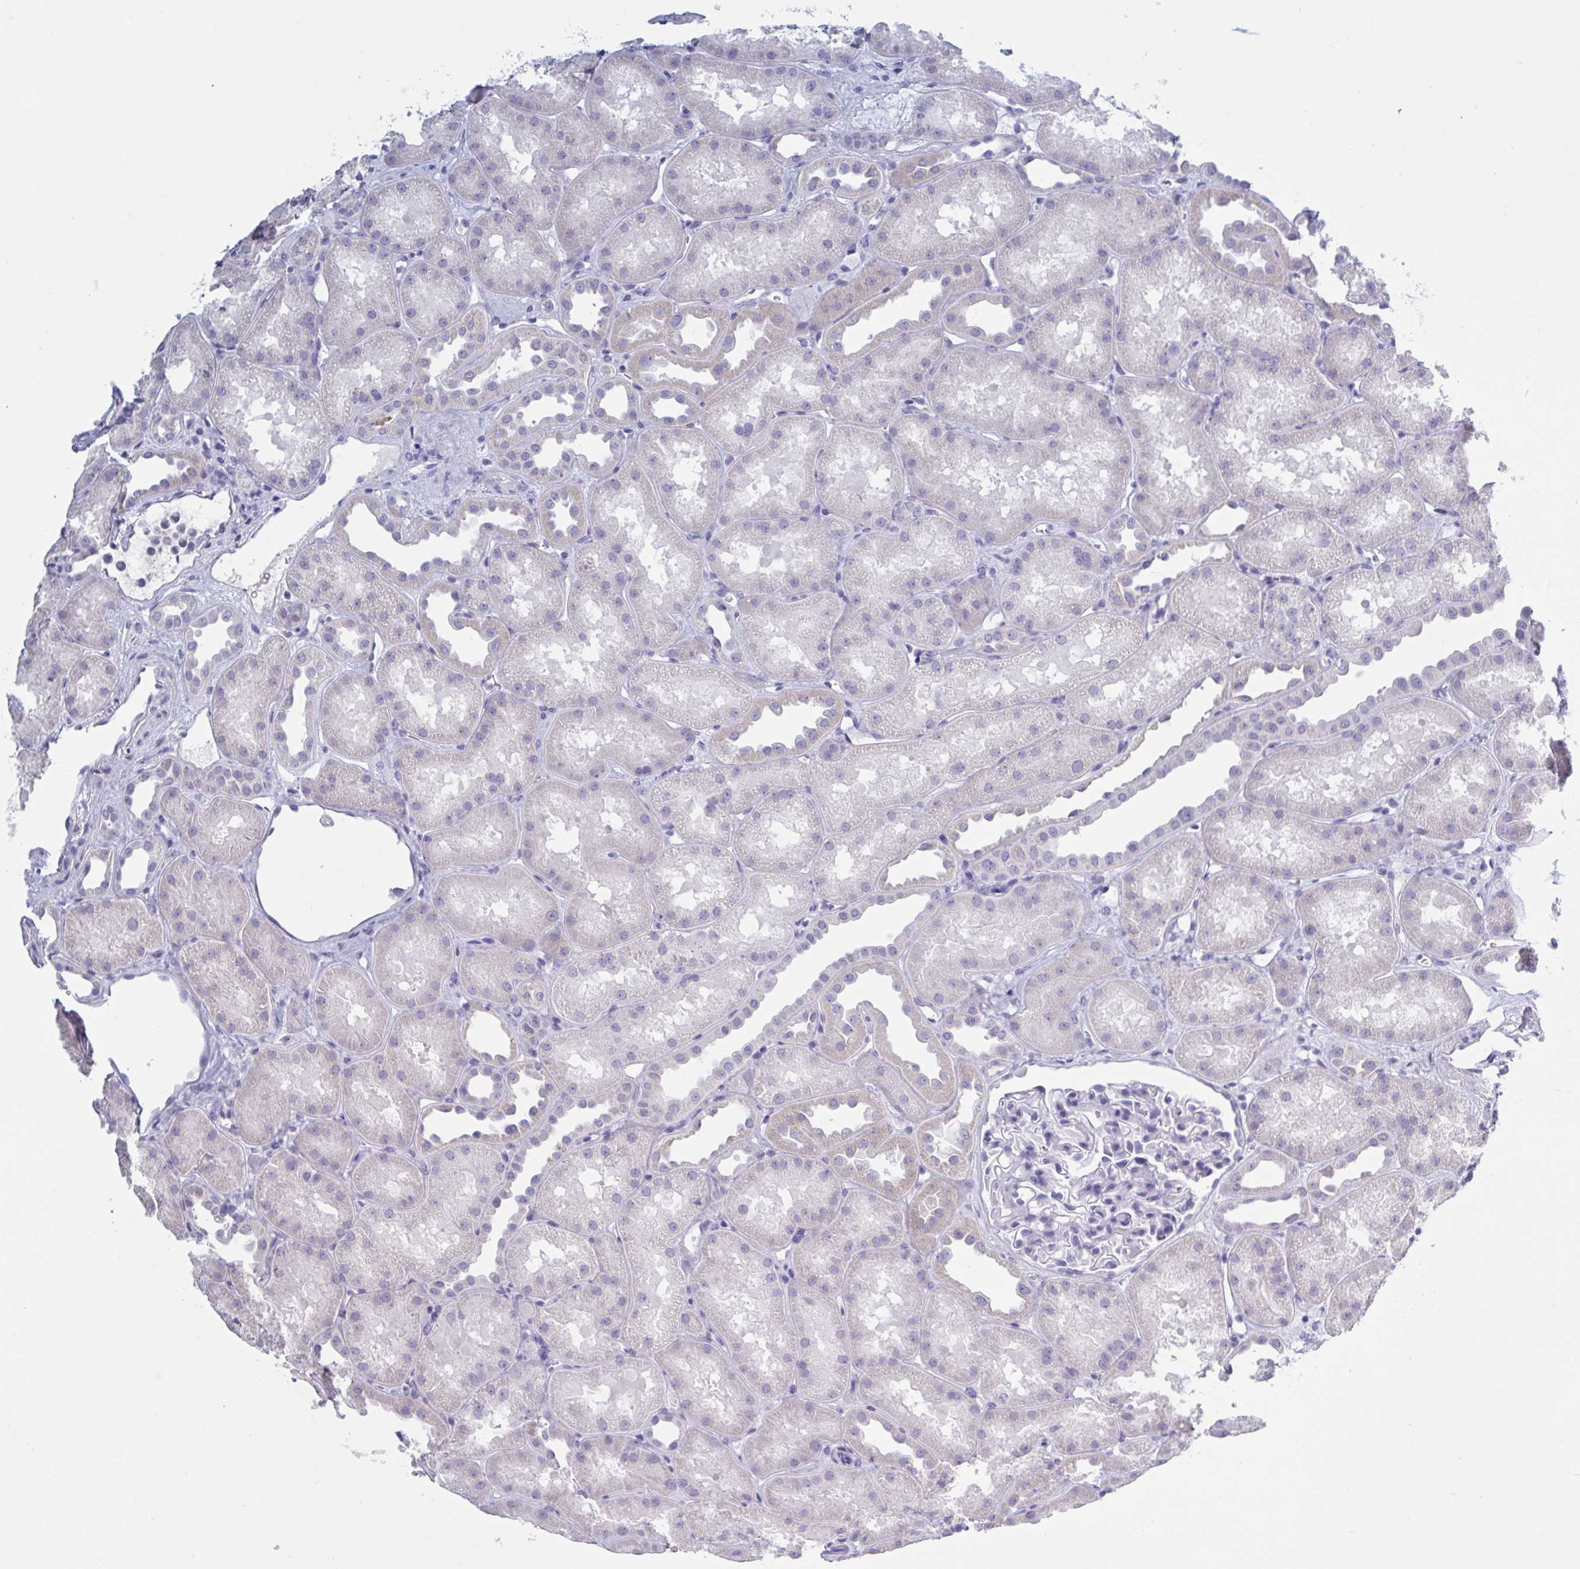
{"staining": {"intensity": "negative", "quantity": "none", "location": "none"}, "tissue": "kidney", "cell_type": "Cells in glomeruli", "image_type": "normal", "snomed": [{"axis": "morphology", "description": "Normal tissue, NOS"}, {"axis": "topography", "description": "Kidney"}], "caption": "This is a image of immunohistochemistry (IHC) staining of normal kidney, which shows no staining in cells in glomeruli.", "gene": "NDUFC2", "patient": {"sex": "male", "age": 61}}